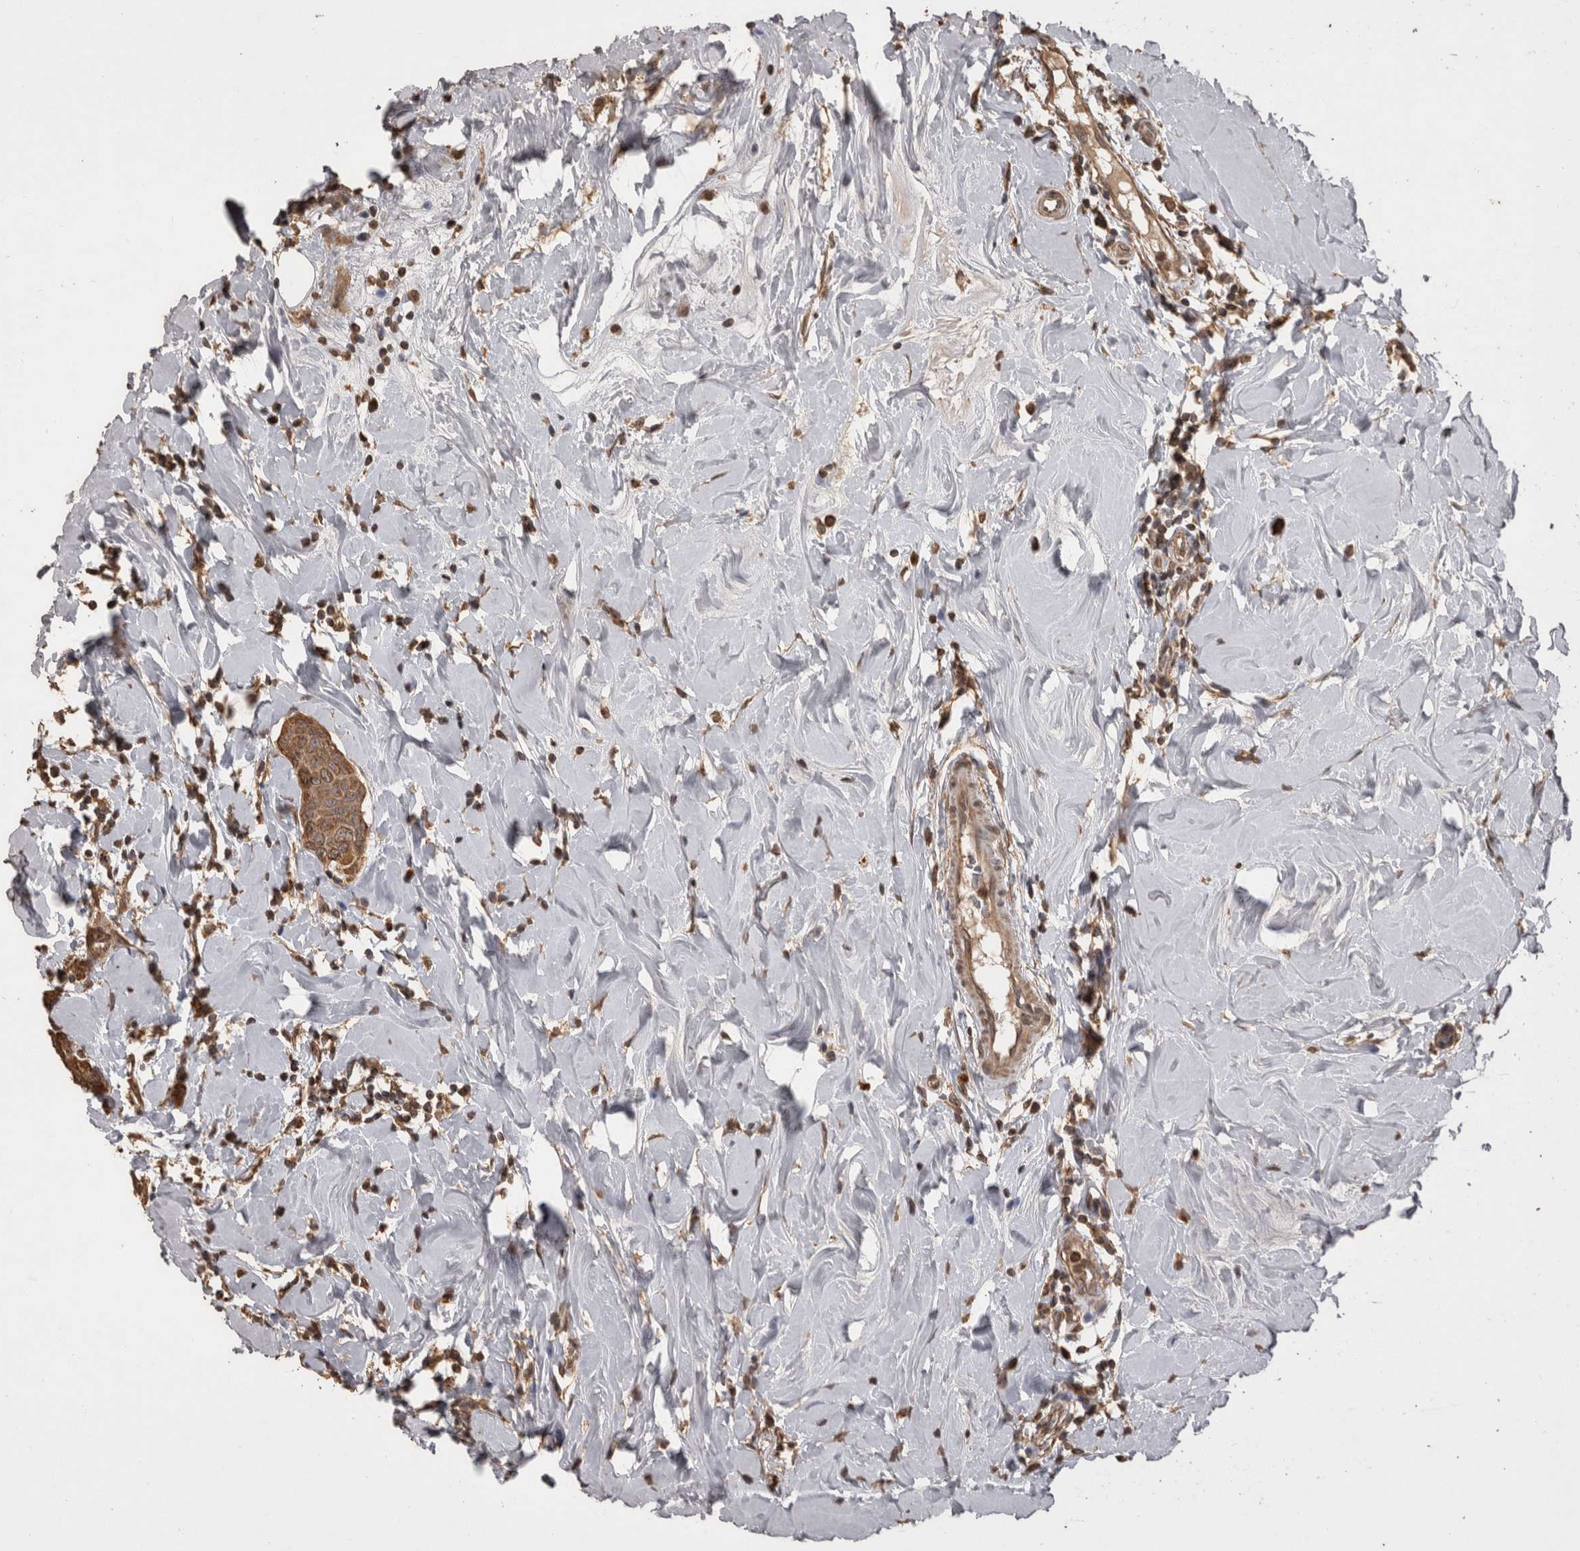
{"staining": {"intensity": "moderate", "quantity": ">75%", "location": "cytoplasmic/membranous"}, "tissue": "breast cancer", "cell_type": "Tumor cells", "image_type": "cancer", "snomed": [{"axis": "morphology", "description": "Normal tissue, NOS"}, {"axis": "morphology", "description": "Duct carcinoma"}, {"axis": "topography", "description": "Breast"}], "caption": "IHC histopathology image of neoplastic tissue: invasive ductal carcinoma (breast) stained using immunohistochemistry (IHC) shows medium levels of moderate protein expression localized specifically in the cytoplasmic/membranous of tumor cells, appearing as a cytoplasmic/membranous brown color.", "gene": "SOCS5", "patient": {"sex": "female", "age": 40}}